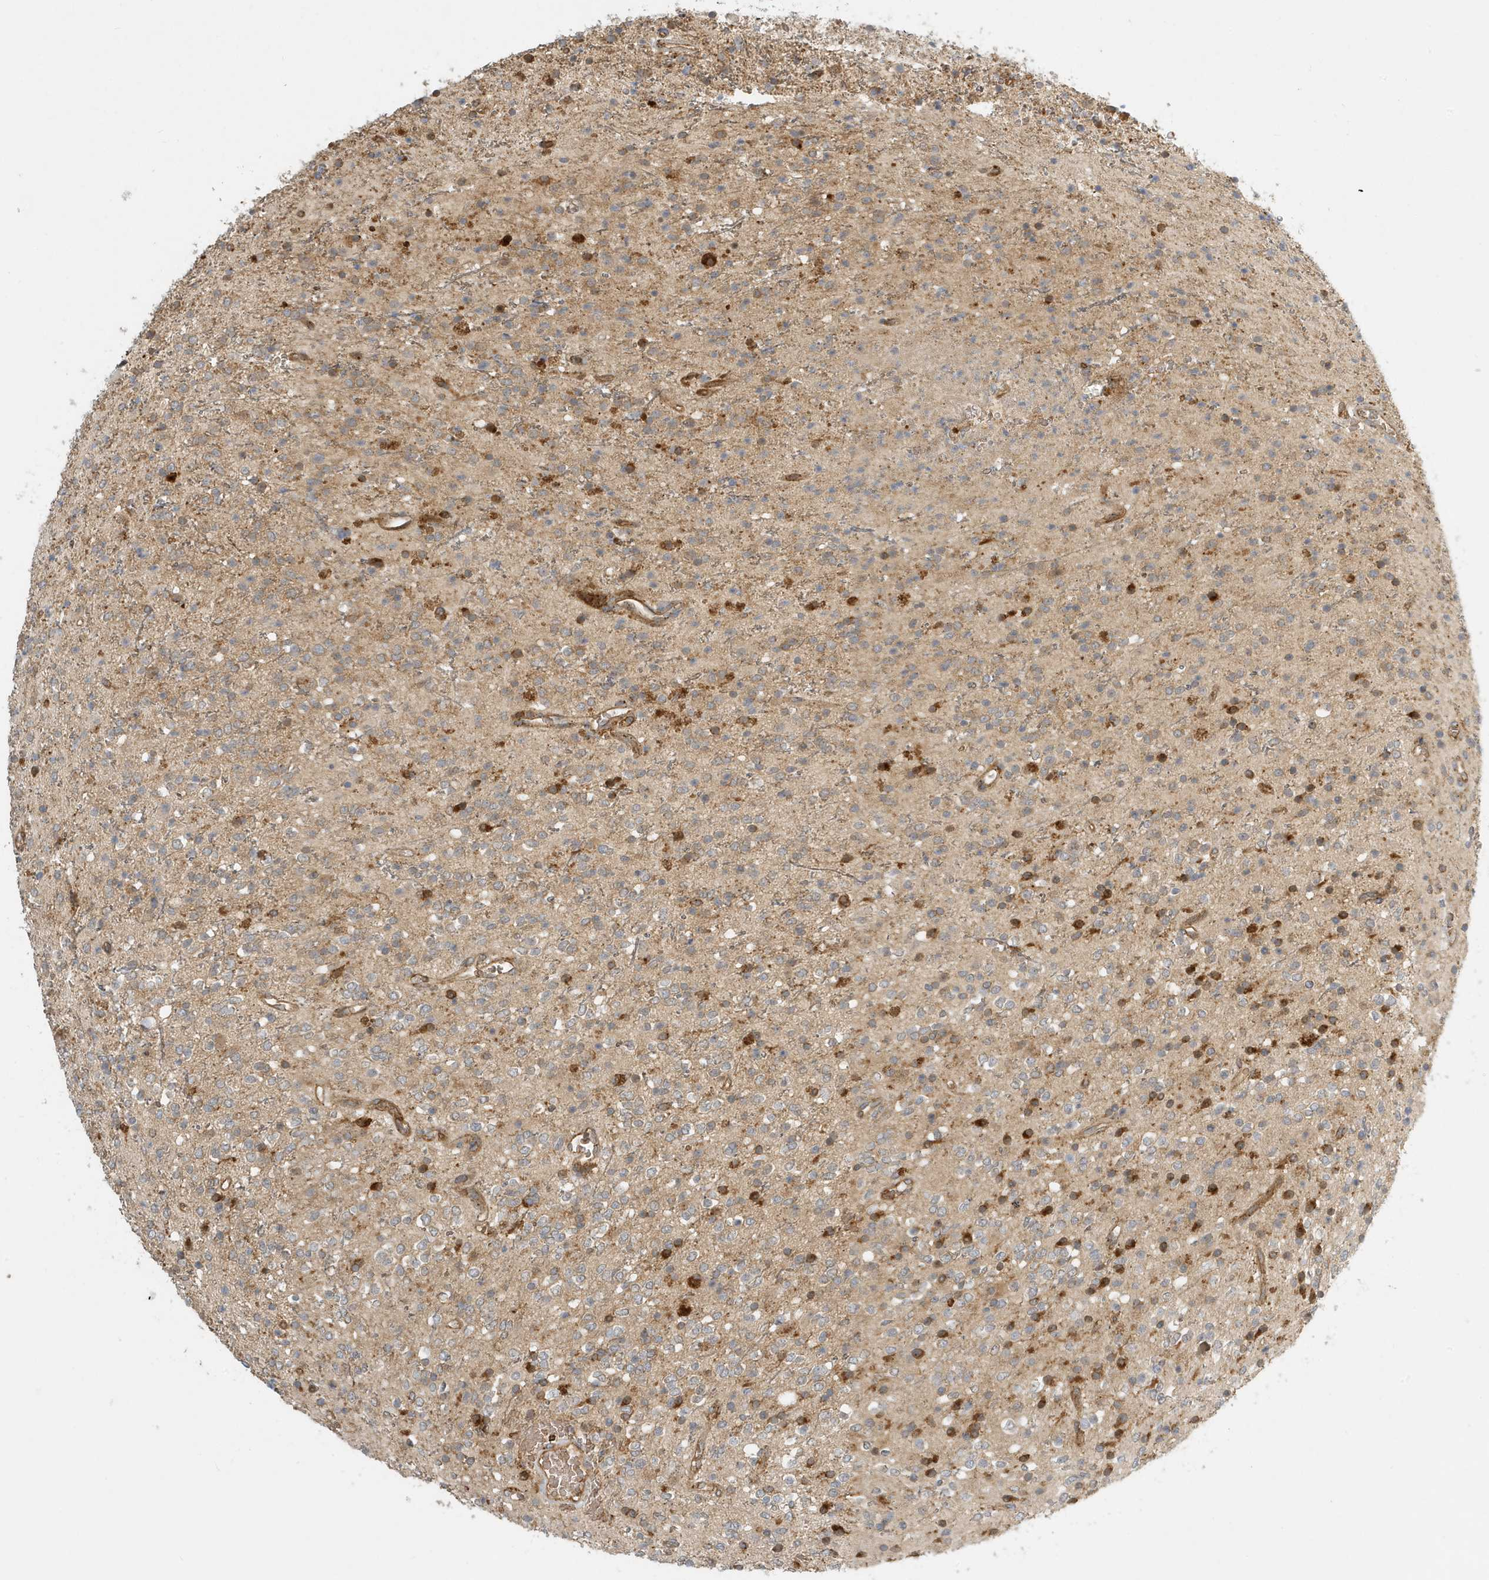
{"staining": {"intensity": "moderate", "quantity": "<25%", "location": "cytoplasmic/membranous"}, "tissue": "glioma", "cell_type": "Tumor cells", "image_type": "cancer", "snomed": [{"axis": "morphology", "description": "Glioma, malignant, High grade"}, {"axis": "topography", "description": "Brain"}], "caption": "Malignant glioma (high-grade) tissue exhibits moderate cytoplasmic/membranous expression in about <25% of tumor cells, visualized by immunohistochemistry.", "gene": "FYCO1", "patient": {"sex": "male", "age": 34}}